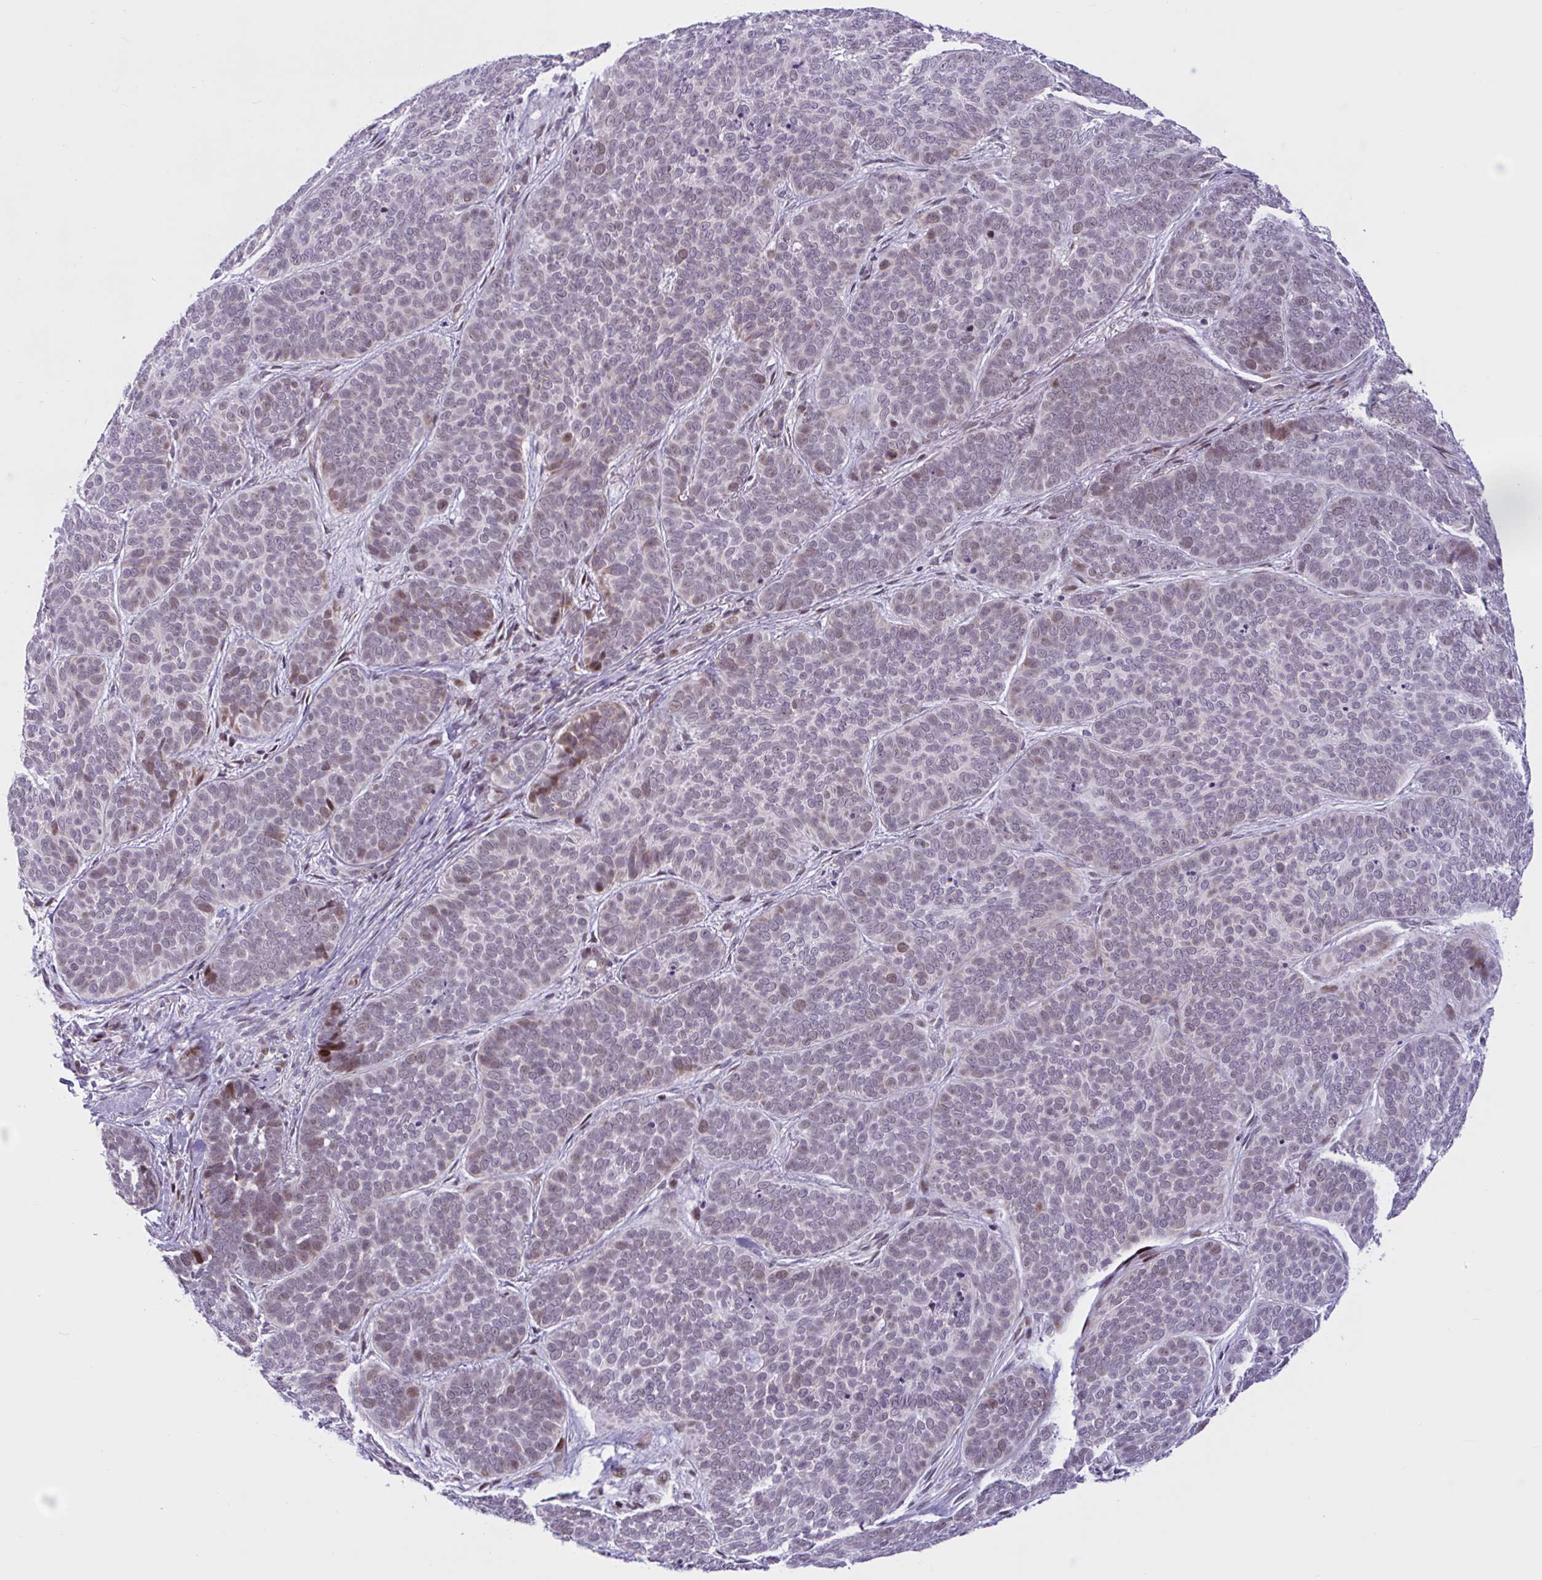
{"staining": {"intensity": "moderate", "quantity": "<25%", "location": "nuclear"}, "tissue": "skin cancer", "cell_type": "Tumor cells", "image_type": "cancer", "snomed": [{"axis": "morphology", "description": "Basal cell carcinoma"}, {"axis": "topography", "description": "Skin"}, {"axis": "topography", "description": "Skin of nose"}], "caption": "Immunohistochemistry (IHC) staining of skin cancer, which shows low levels of moderate nuclear positivity in about <25% of tumor cells indicating moderate nuclear protein positivity. The staining was performed using DAB (brown) for protein detection and nuclei were counterstained in hematoxylin (blue).", "gene": "RBL1", "patient": {"sex": "female", "age": 81}}